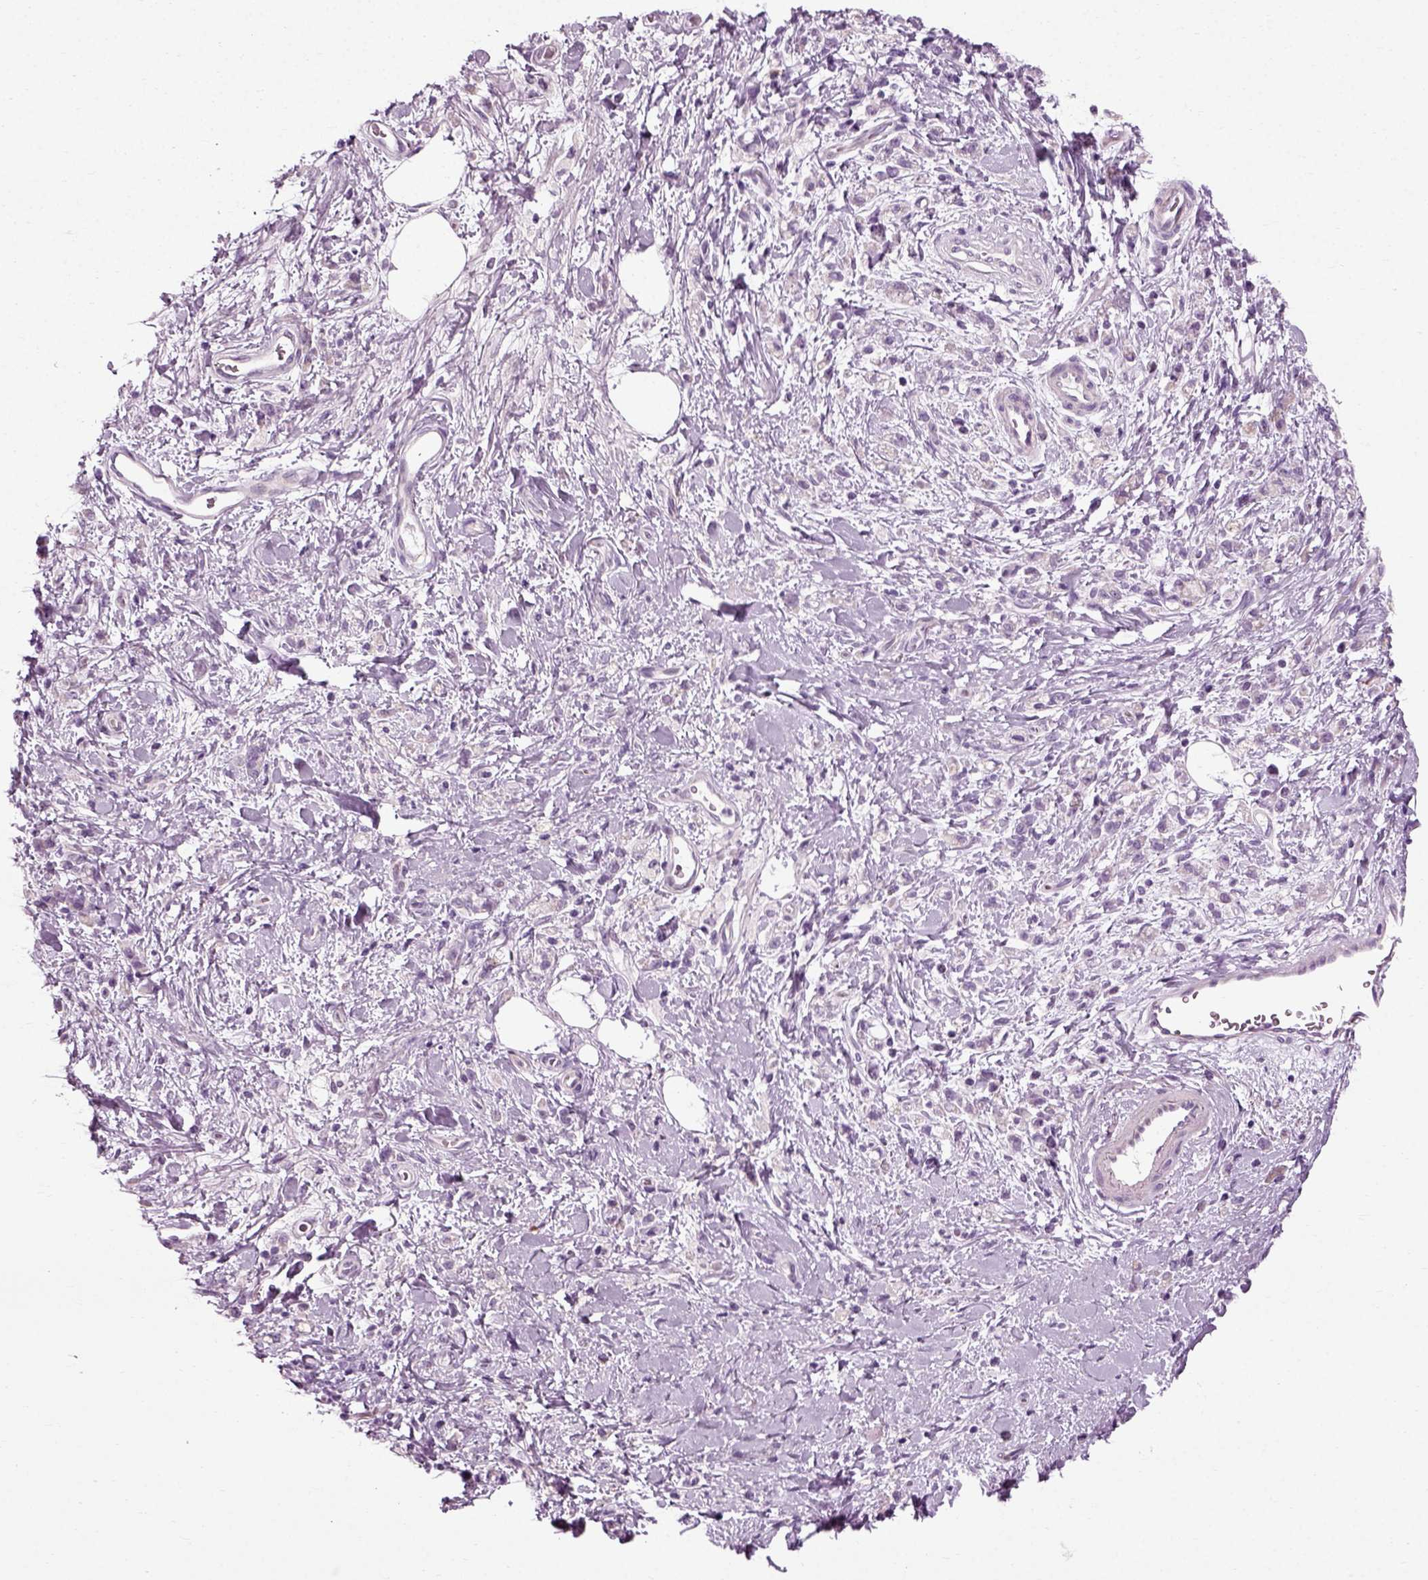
{"staining": {"intensity": "negative", "quantity": "none", "location": "none"}, "tissue": "stomach cancer", "cell_type": "Tumor cells", "image_type": "cancer", "snomed": [{"axis": "morphology", "description": "Adenocarcinoma, NOS"}, {"axis": "topography", "description": "Stomach"}], "caption": "Stomach adenocarcinoma was stained to show a protein in brown. There is no significant staining in tumor cells.", "gene": "SCG5", "patient": {"sex": "male", "age": 77}}